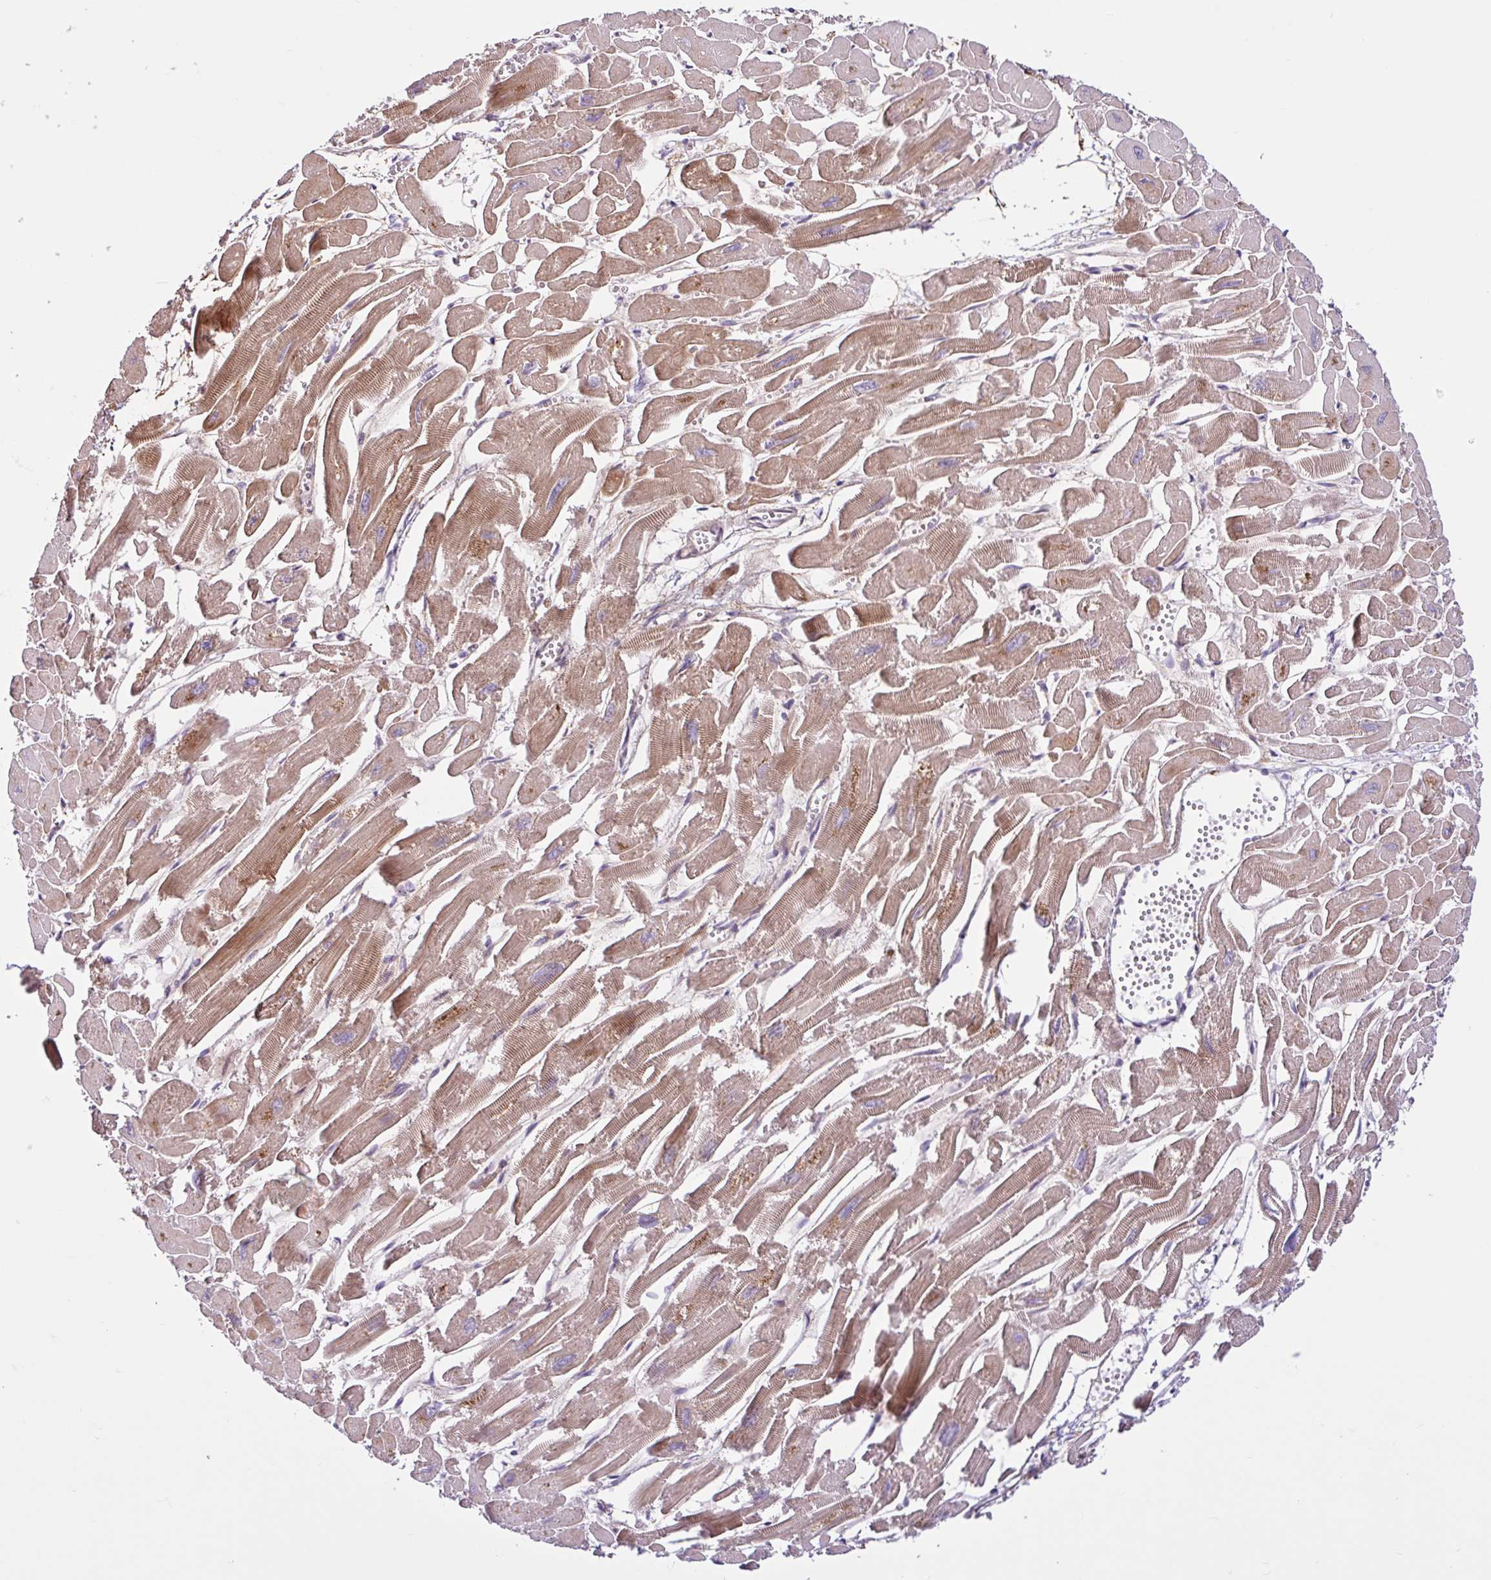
{"staining": {"intensity": "moderate", "quantity": ">75%", "location": "cytoplasmic/membranous"}, "tissue": "heart muscle", "cell_type": "Cardiomyocytes", "image_type": "normal", "snomed": [{"axis": "morphology", "description": "Normal tissue, NOS"}, {"axis": "topography", "description": "Heart"}], "caption": "Immunohistochemical staining of benign heart muscle demonstrates >75% levels of moderate cytoplasmic/membranous protein positivity in about >75% of cardiomyocytes.", "gene": "NTPCR", "patient": {"sex": "male", "age": 54}}